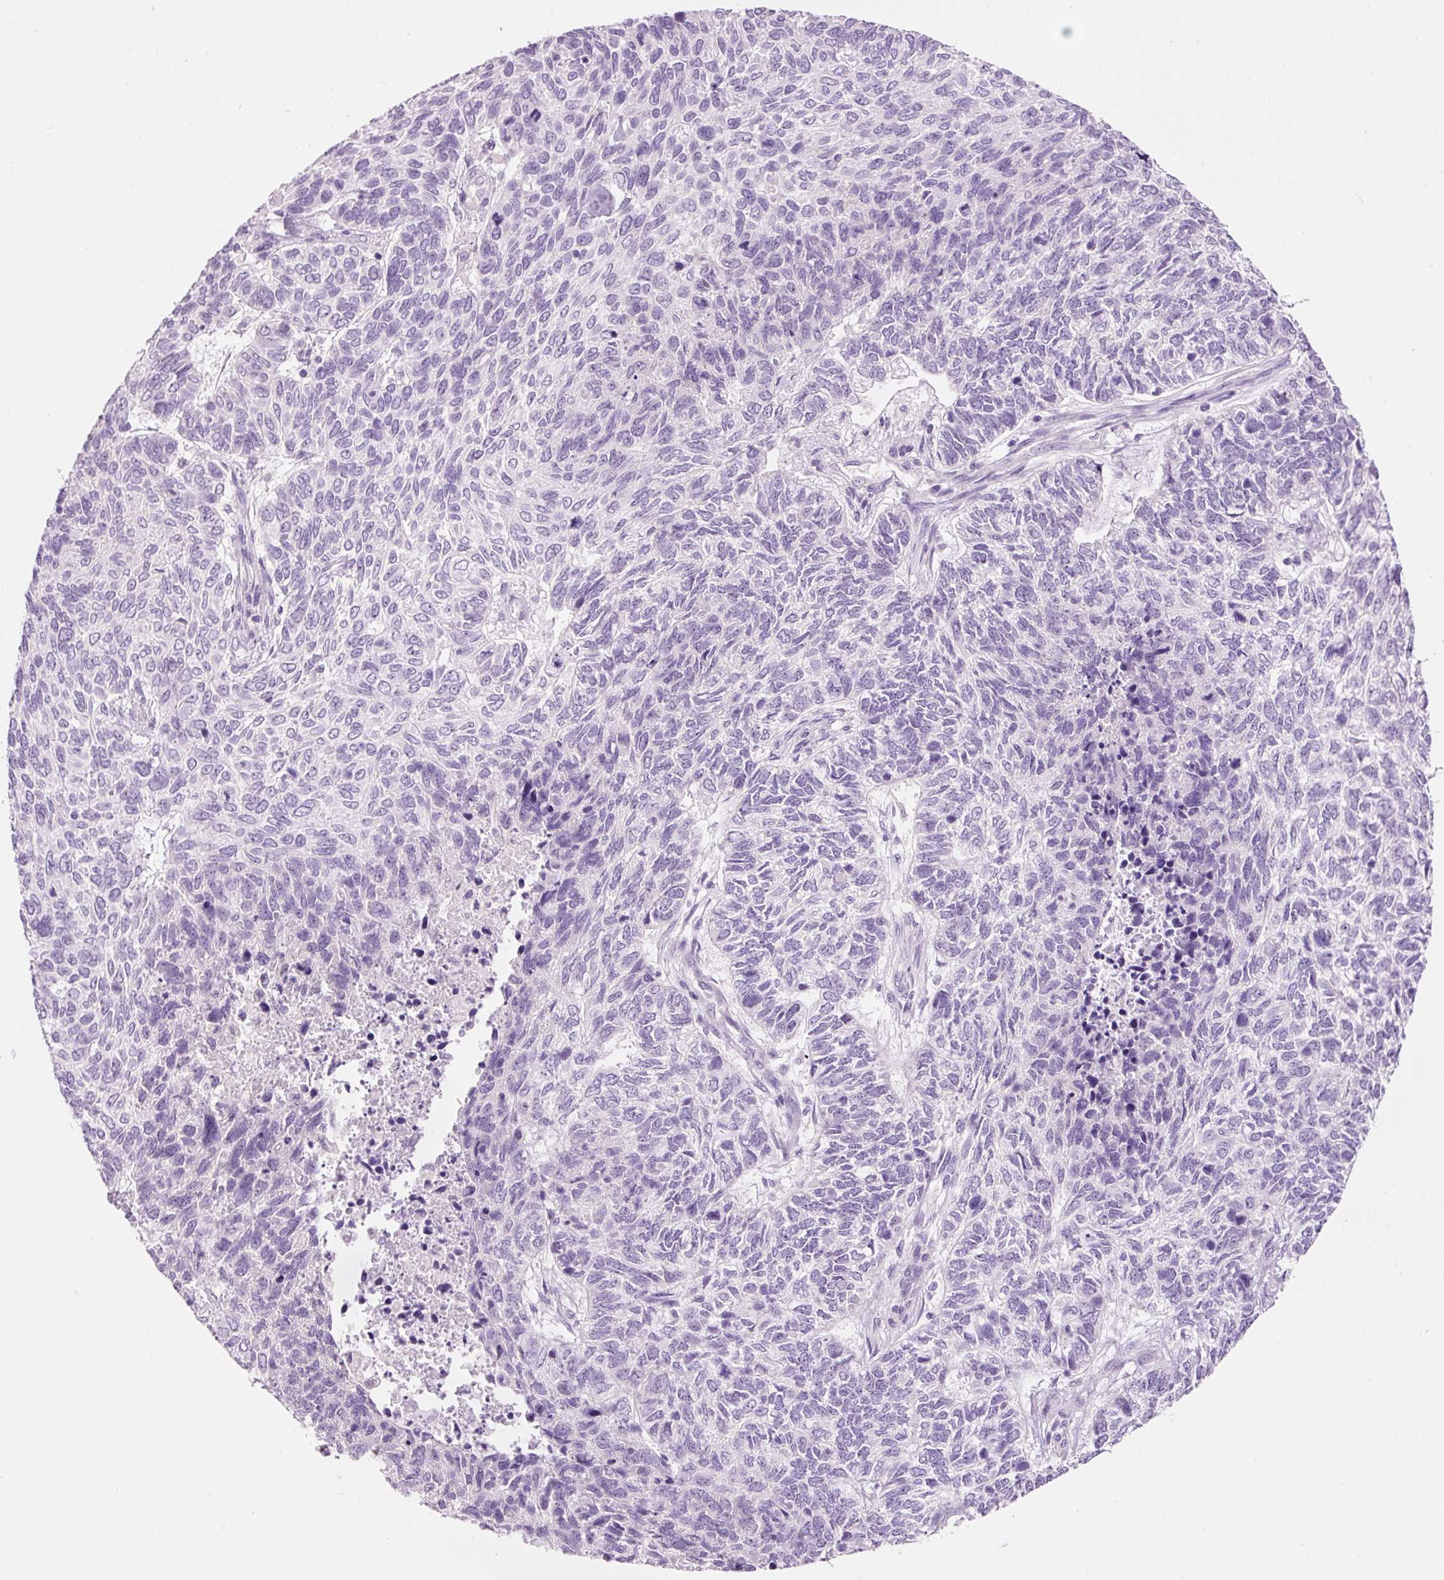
{"staining": {"intensity": "negative", "quantity": "none", "location": "none"}, "tissue": "skin cancer", "cell_type": "Tumor cells", "image_type": "cancer", "snomed": [{"axis": "morphology", "description": "Basal cell carcinoma"}, {"axis": "topography", "description": "Skin"}], "caption": "A high-resolution image shows immunohistochemistry staining of basal cell carcinoma (skin), which exhibits no significant staining in tumor cells. The staining is performed using DAB brown chromogen with nuclei counter-stained in using hematoxylin.", "gene": "GCG", "patient": {"sex": "female", "age": 65}}